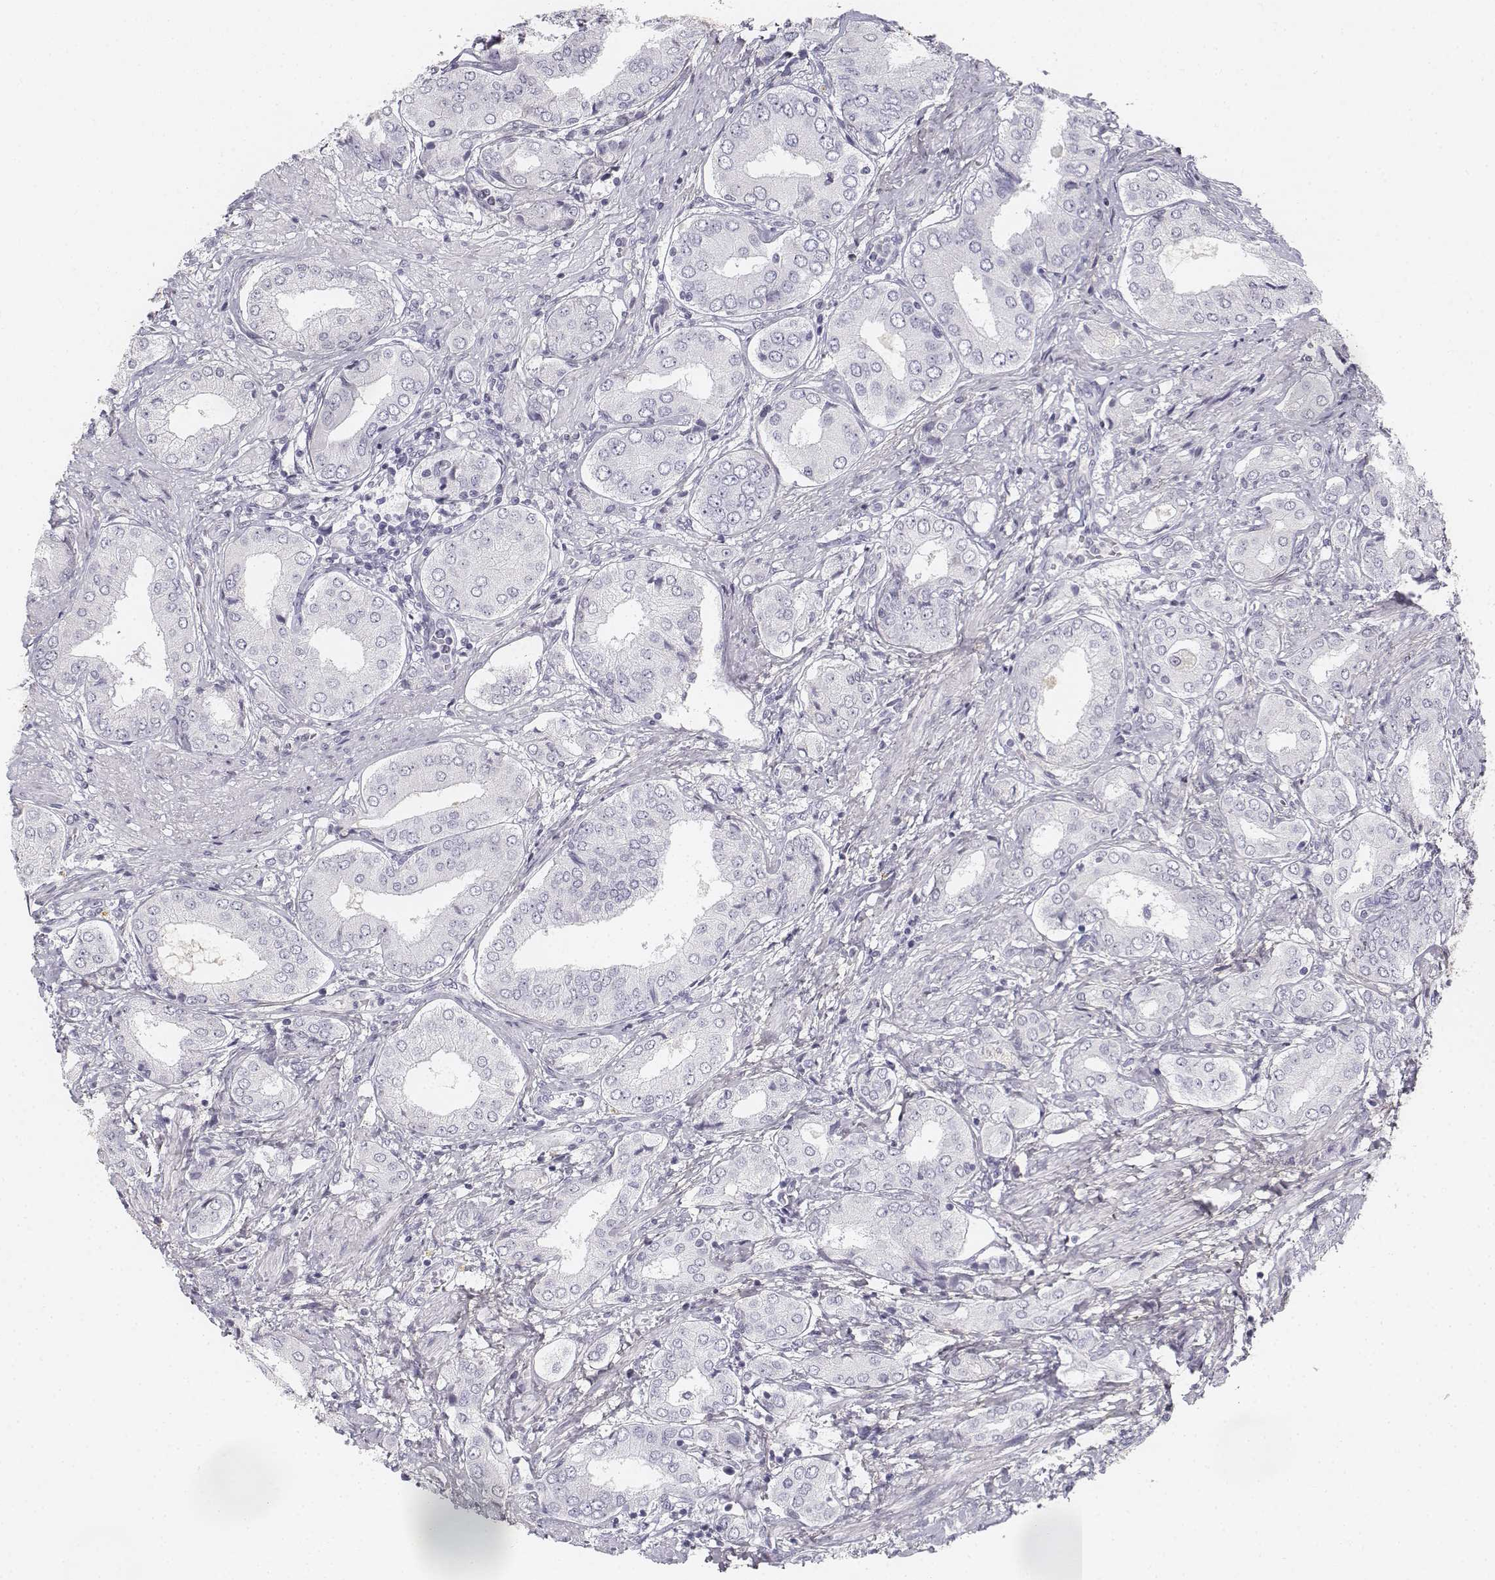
{"staining": {"intensity": "negative", "quantity": "none", "location": "none"}, "tissue": "prostate cancer", "cell_type": "Tumor cells", "image_type": "cancer", "snomed": [{"axis": "morphology", "description": "Adenocarcinoma, NOS"}, {"axis": "topography", "description": "Prostate"}], "caption": "DAB immunohistochemical staining of prostate adenocarcinoma displays no significant positivity in tumor cells.", "gene": "KRT84", "patient": {"sex": "male", "age": 63}}